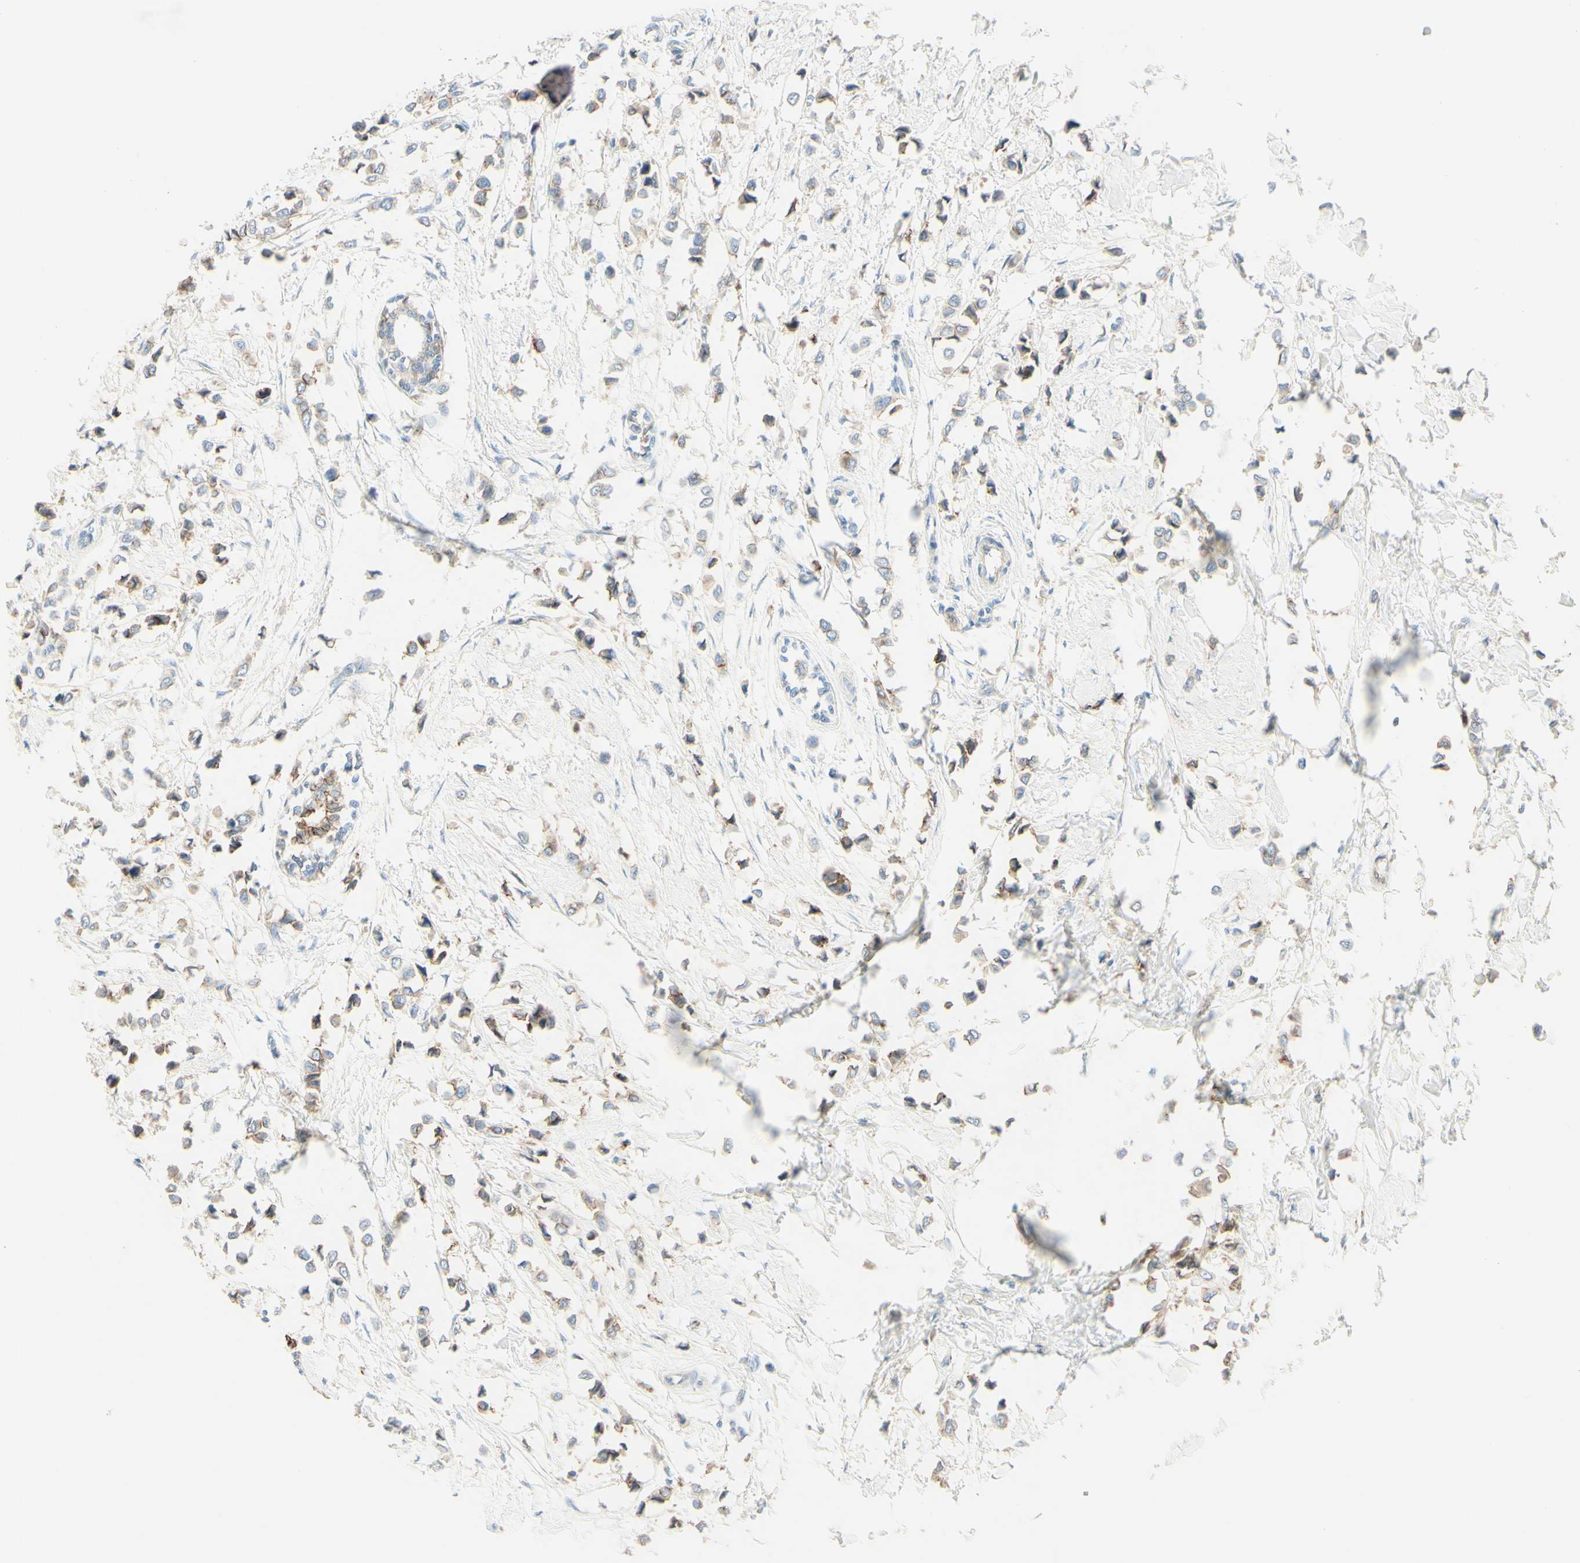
{"staining": {"intensity": "weak", "quantity": "25%-75%", "location": "cytoplasmic/membranous"}, "tissue": "breast cancer", "cell_type": "Tumor cells", "image_type": "cancer", "snomed": [{"axis": "morphology", "description": "Lobular carcinoma"}, {"axis": "topography", "description": "Breast"}], "caption": "This histopathology image reveals breast lobular carcinoma stained with immunohistochemistry (IHC) to label a protein in brown. The cytoplasmic/membranous of tumor cells show weak positivity for the protein. Nuclei are counter-stained blue.", "gene": "ALCAM", "patient": {"sex": "female", "age": 51}}